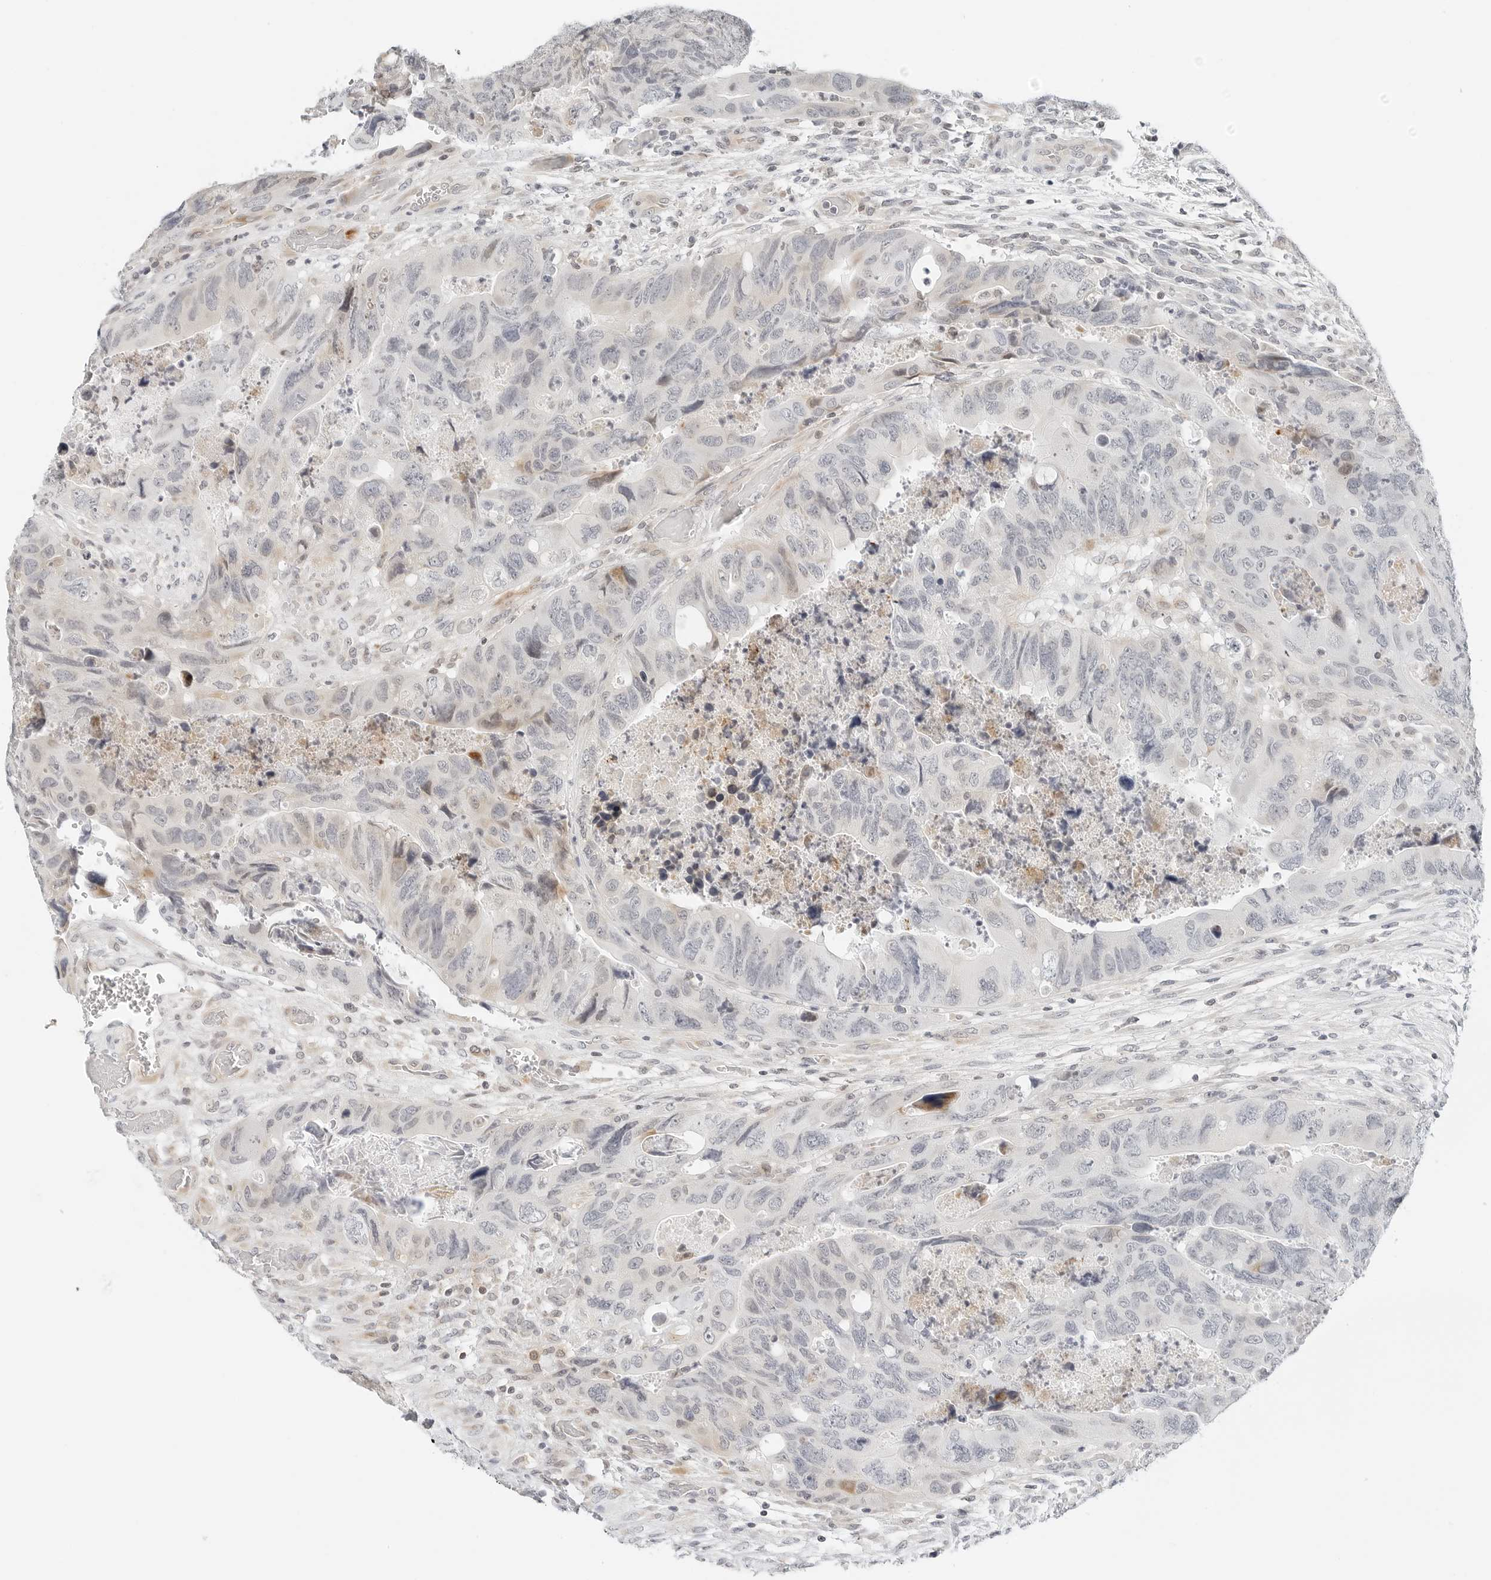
{"staining": {"intensity": "negative", "quantity": "none", "location": "none"}, "tissue": "colorectal cancer", "cell_type": "Tumor cells", "image_type": "cancer", "snomed": [{"axis": "morphology", "description": "Adenocarcinoma, NOS"}, {"axis": "topography", "description": "Rectum"}], "caption": "Protein analysis of adenocarcinoma (colorectal) exhibits no significant staining in tumor cells.", "gene": "PARP10", "patient": {"sex": "male", "age": 63}}